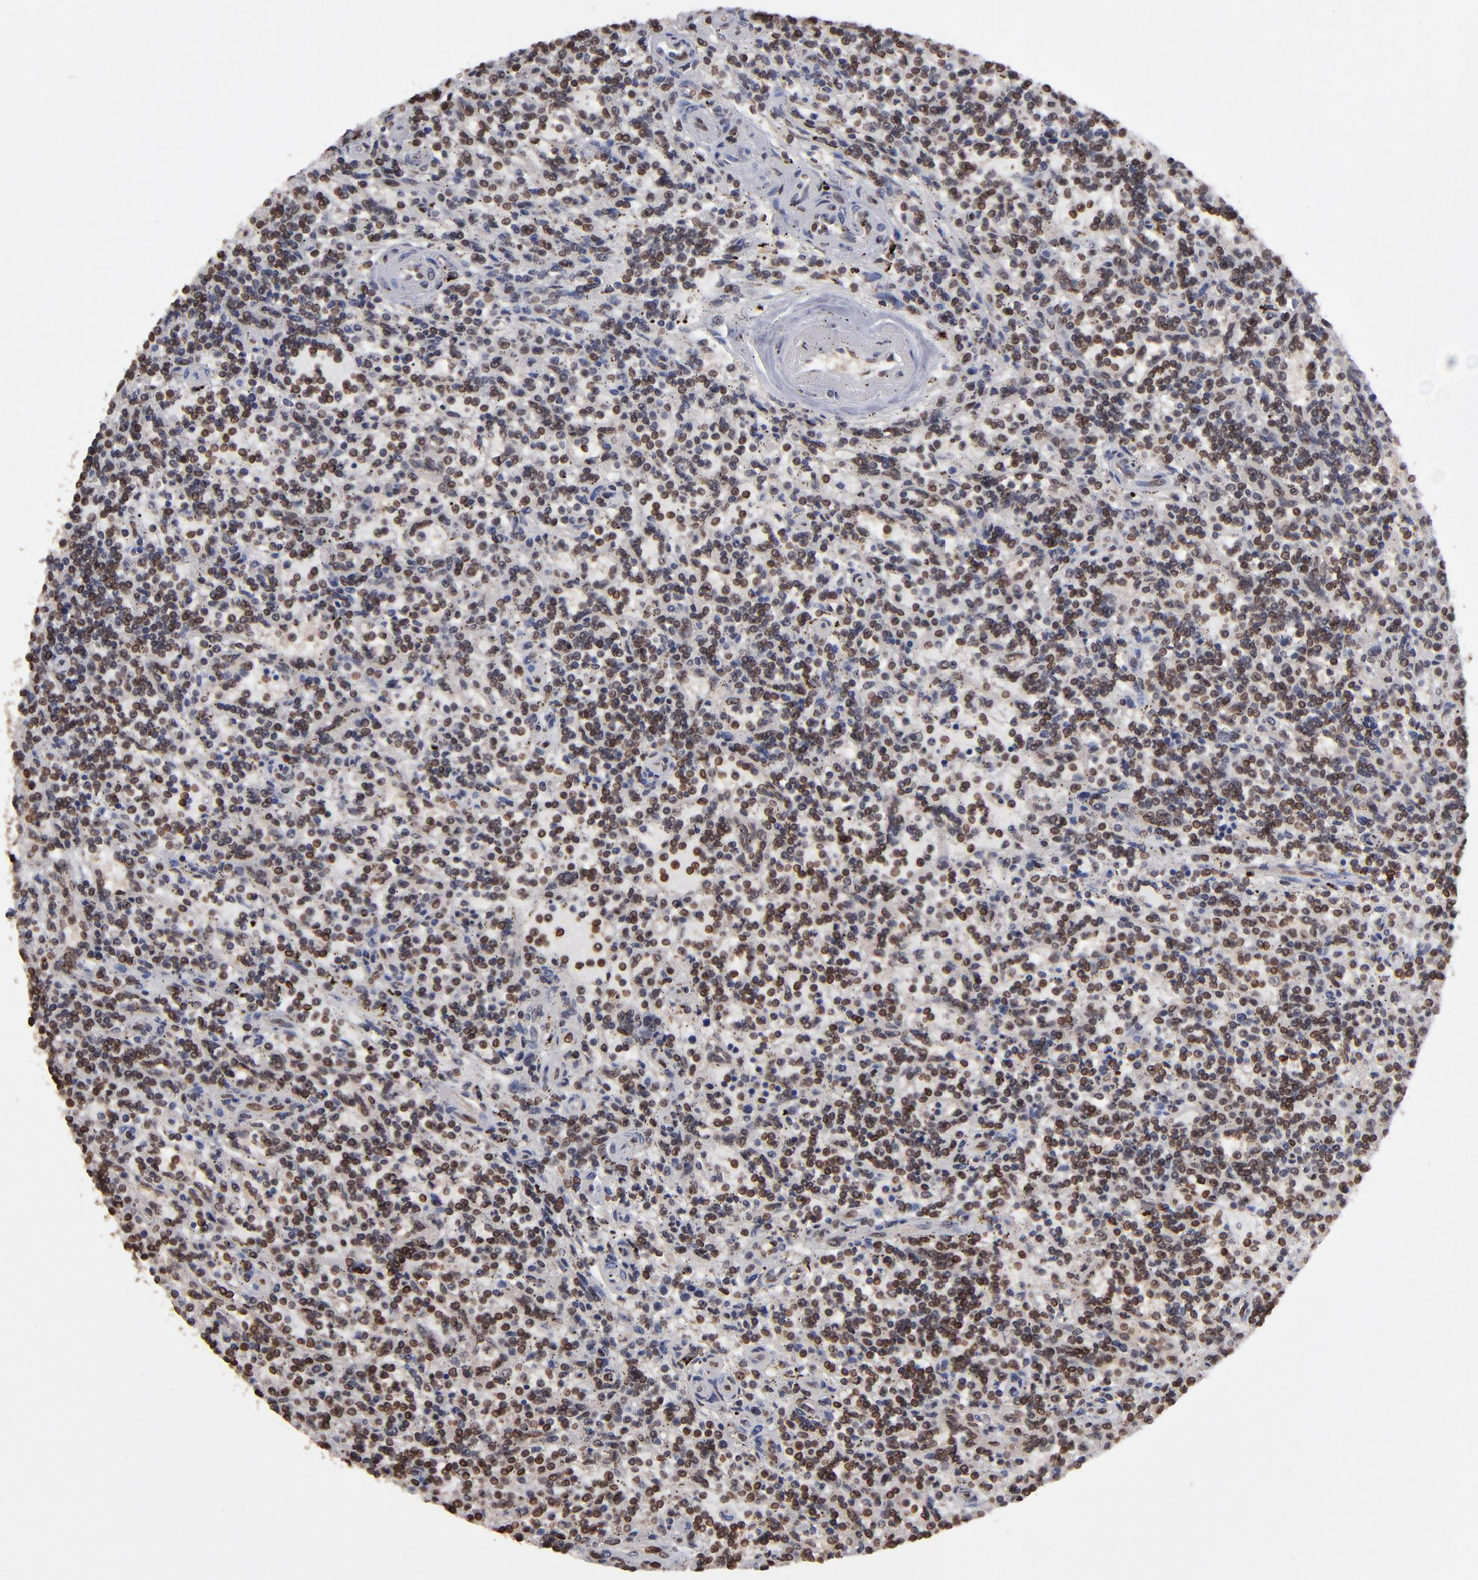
{"staining": {"intensity": "moderate", "quantity": ">75%", "location": "nuclear"}, "tissue": "lymphoma", "cell_type": "Tumor cells", "image_type": "cancer", "snomed": [{"axis": "morphology", "description": "Malignant lymphoma, non-Hodgkin's type, Low grade"}, {"axis": "topography", "description": "Spleen"}], "caption": "Protein expression analysis of low-grade malignant lymphoma, non-Hodgkin's type reveals moderate nuclear positivity in about >75% of tumor cells. (DAB = brown stain, brightfield microscopy at high magnification).", "gene": "AKT1", "patient": {"sex": "male", "age": 73}}